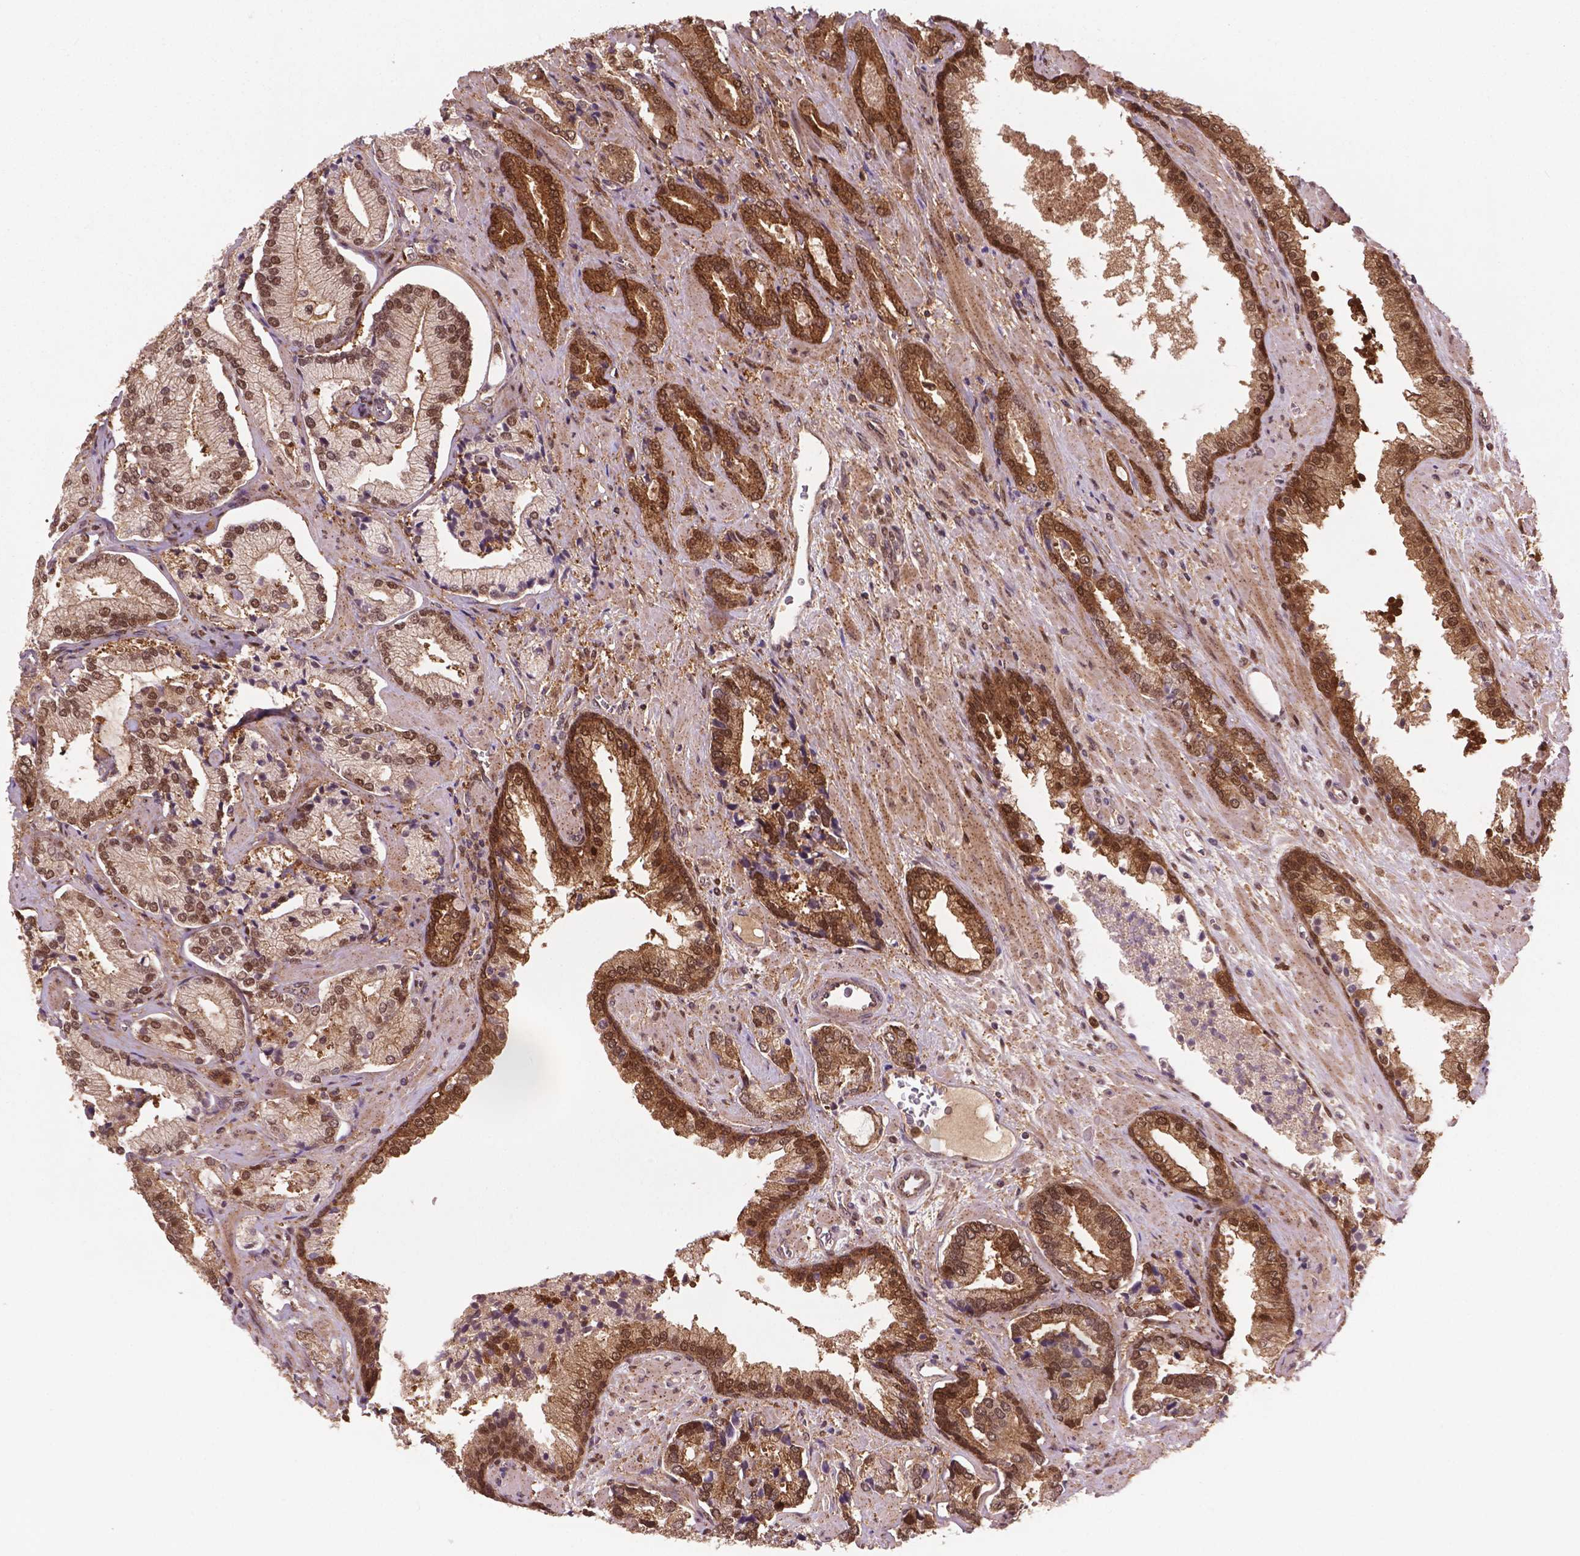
{"staining": {"intensity": "moderate", "quantity": ">75%", "location": "cytoplasmic/membranous,nuclear"}, "tissue": "prostate cancer", "cell_type": "Tumor cells", "image_type": "cancer", "snomed": [{"axis": "morphology", "description": "Adenocarcinoma, Low grade"}, {"axis": "topography", "description": "Prostate"}], "caption": "Protein expression analysis of prostate cancer (adenocarcinoma (low-grade)) reveals moderate cytoplasmic/membranous and nuclear expression in approximately >75% of tumor cells.", "gene": "PLIN3", "patient": {"sex": "male", "age": 61}}